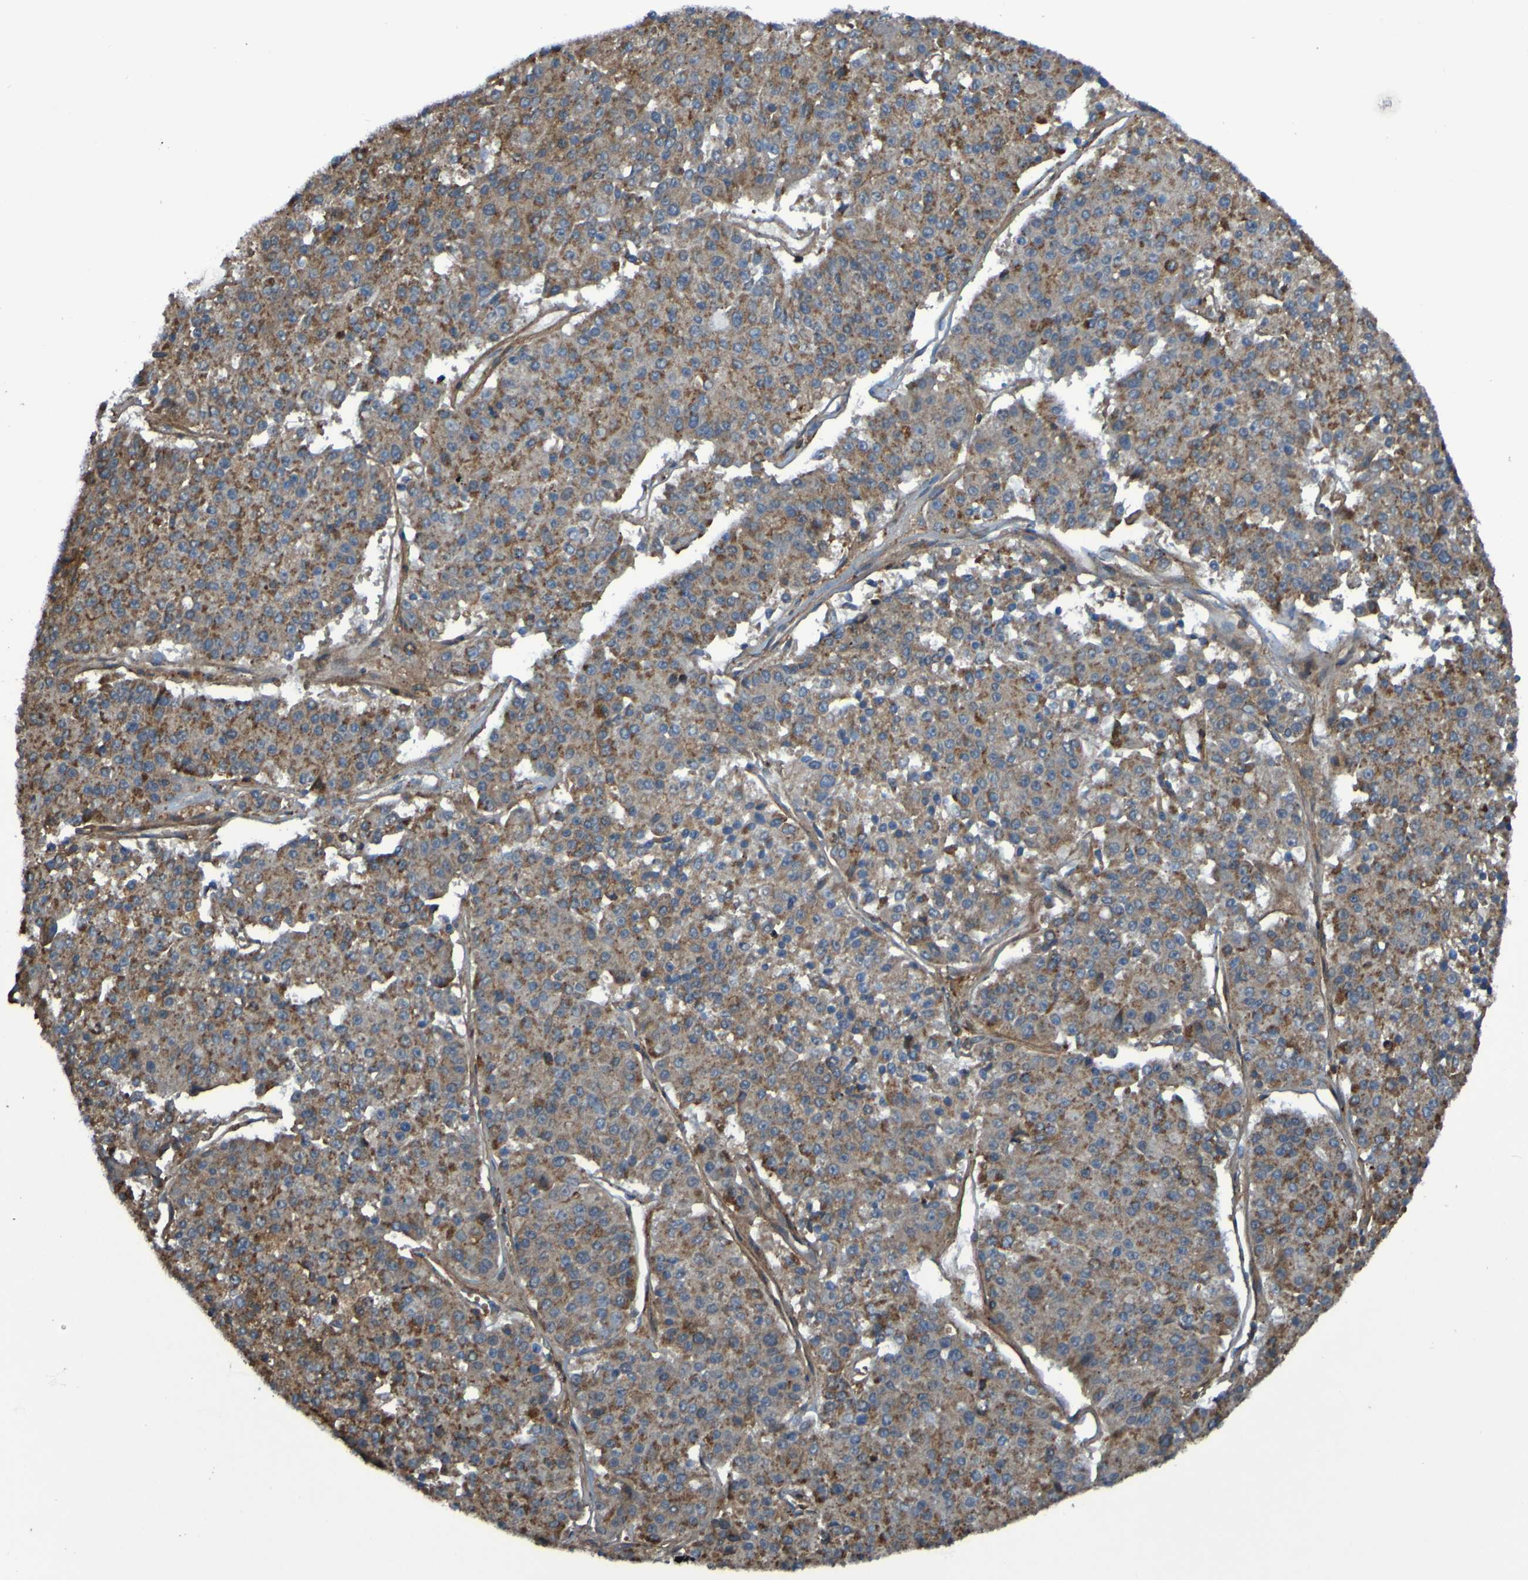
{"staining": {"intensity": "moderate", "quantity": ">75%", "location": "cytoplasmic/membranous"}, "tissue": "pancreatic cancer", "cell_type": "Tumor cells", "image_type": "cancer", "snomed": [{"axis": "morphology", "description": "Adenocarcinoma, NOS"}, {"axis": "topography", "description": "Pancreas"}], "caption": "Immunohistochemistry (IHC) of adenocarcinoma (pancreatic) displays medium levels of moderate cytoplasmic/membranous positivity in about >75% of tumor cells.", "gene": "PDGFB", "patient": {"sex": "male", "age": 50}}